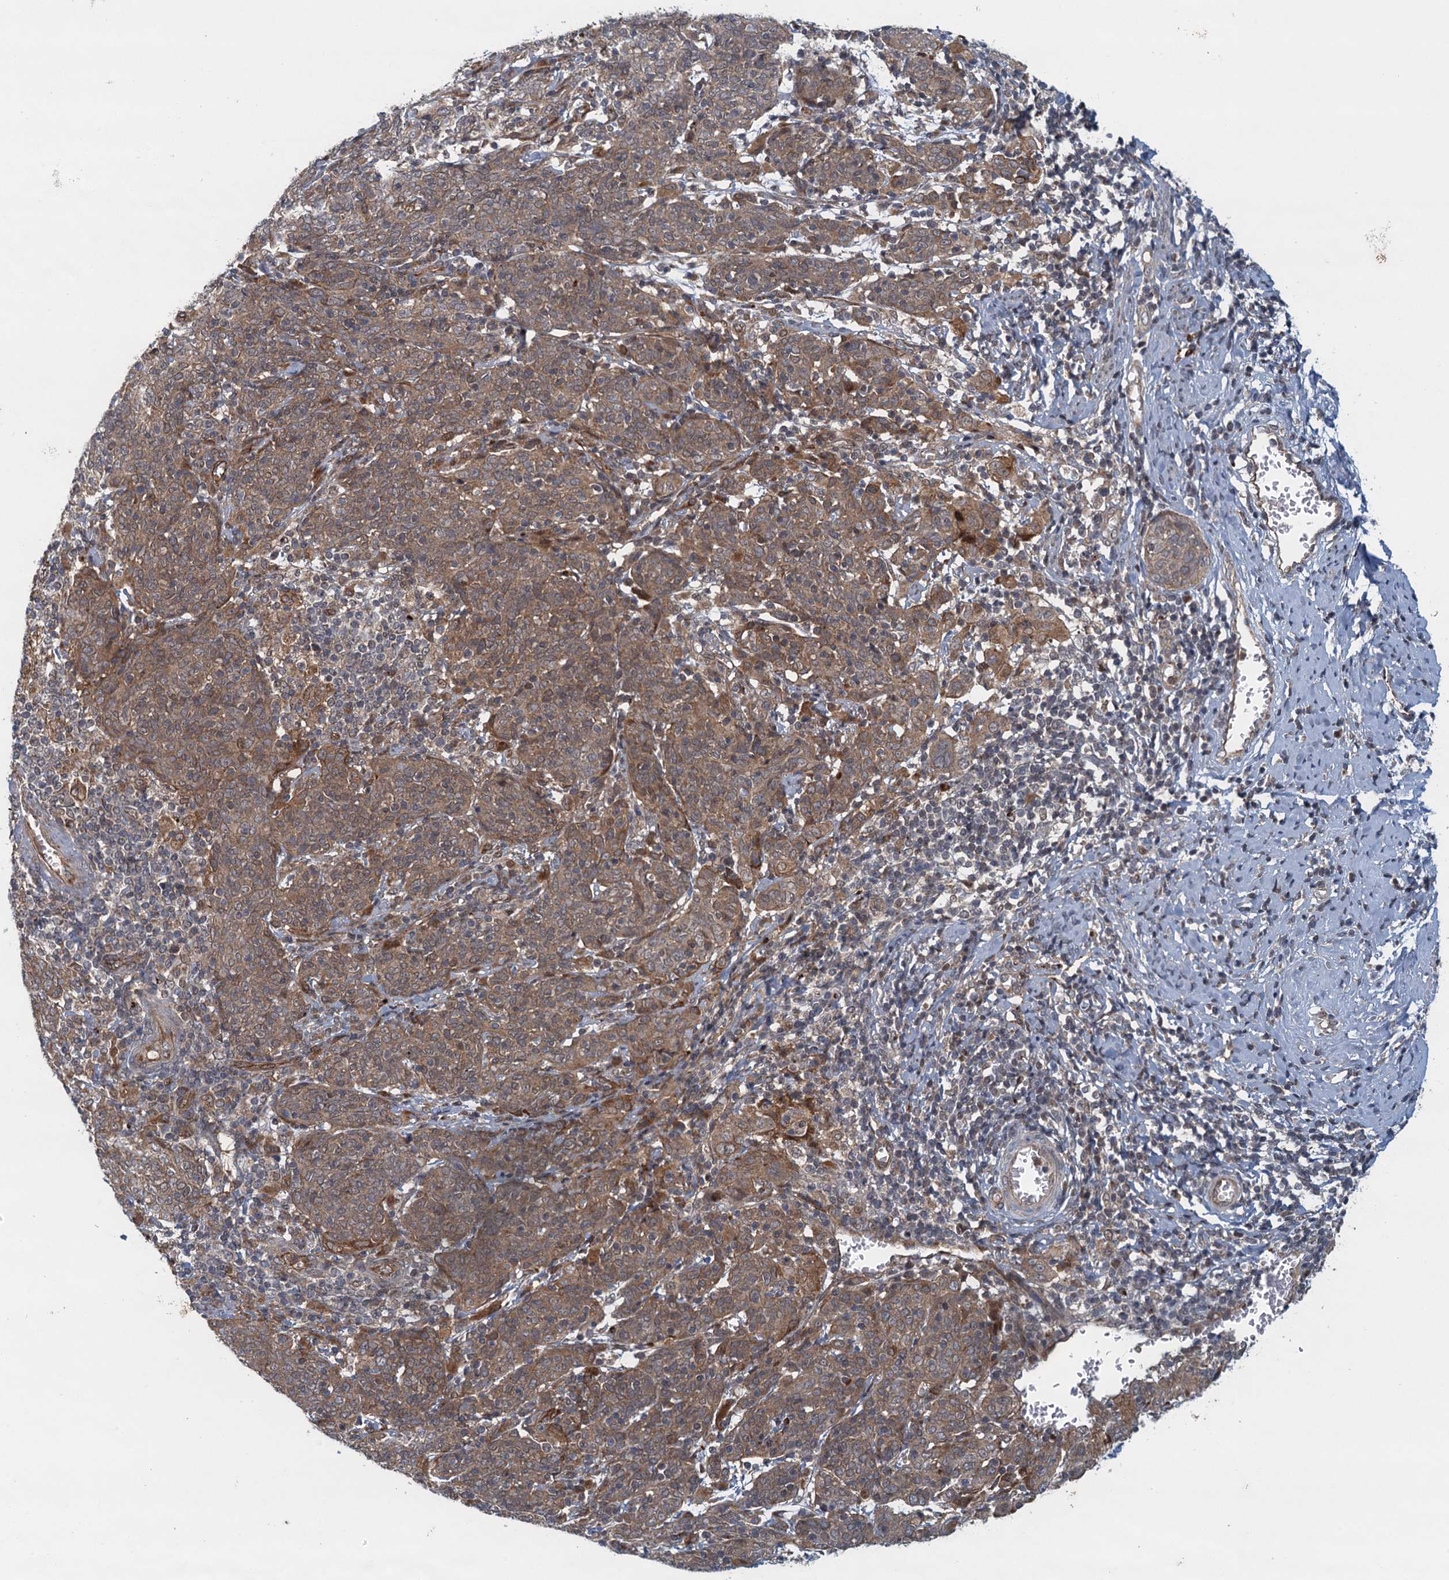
{"staining": {"intensity": "moderate", "quantity": ">75%", "location": "cytoplasmic/membranous"}, "tissue": "cervical cancer", "cell_type": "Tumor cells", "image_type": "cancer", "snomed": [{"axis": "morphology", "description": "Squamous cell carcinoma, NOS"}, {"axis": "topography", "description": "Cervix"}], "caption": "This is a photomicrograph of immunohistochemistry (IHC) staining of squamous cell carcinoma (cervical), which shows moderate expression in the cytoplasmic/membranous of tumor cells.", "gene": "NLRP10", "patient": {"sex": "female", "age": 67}}